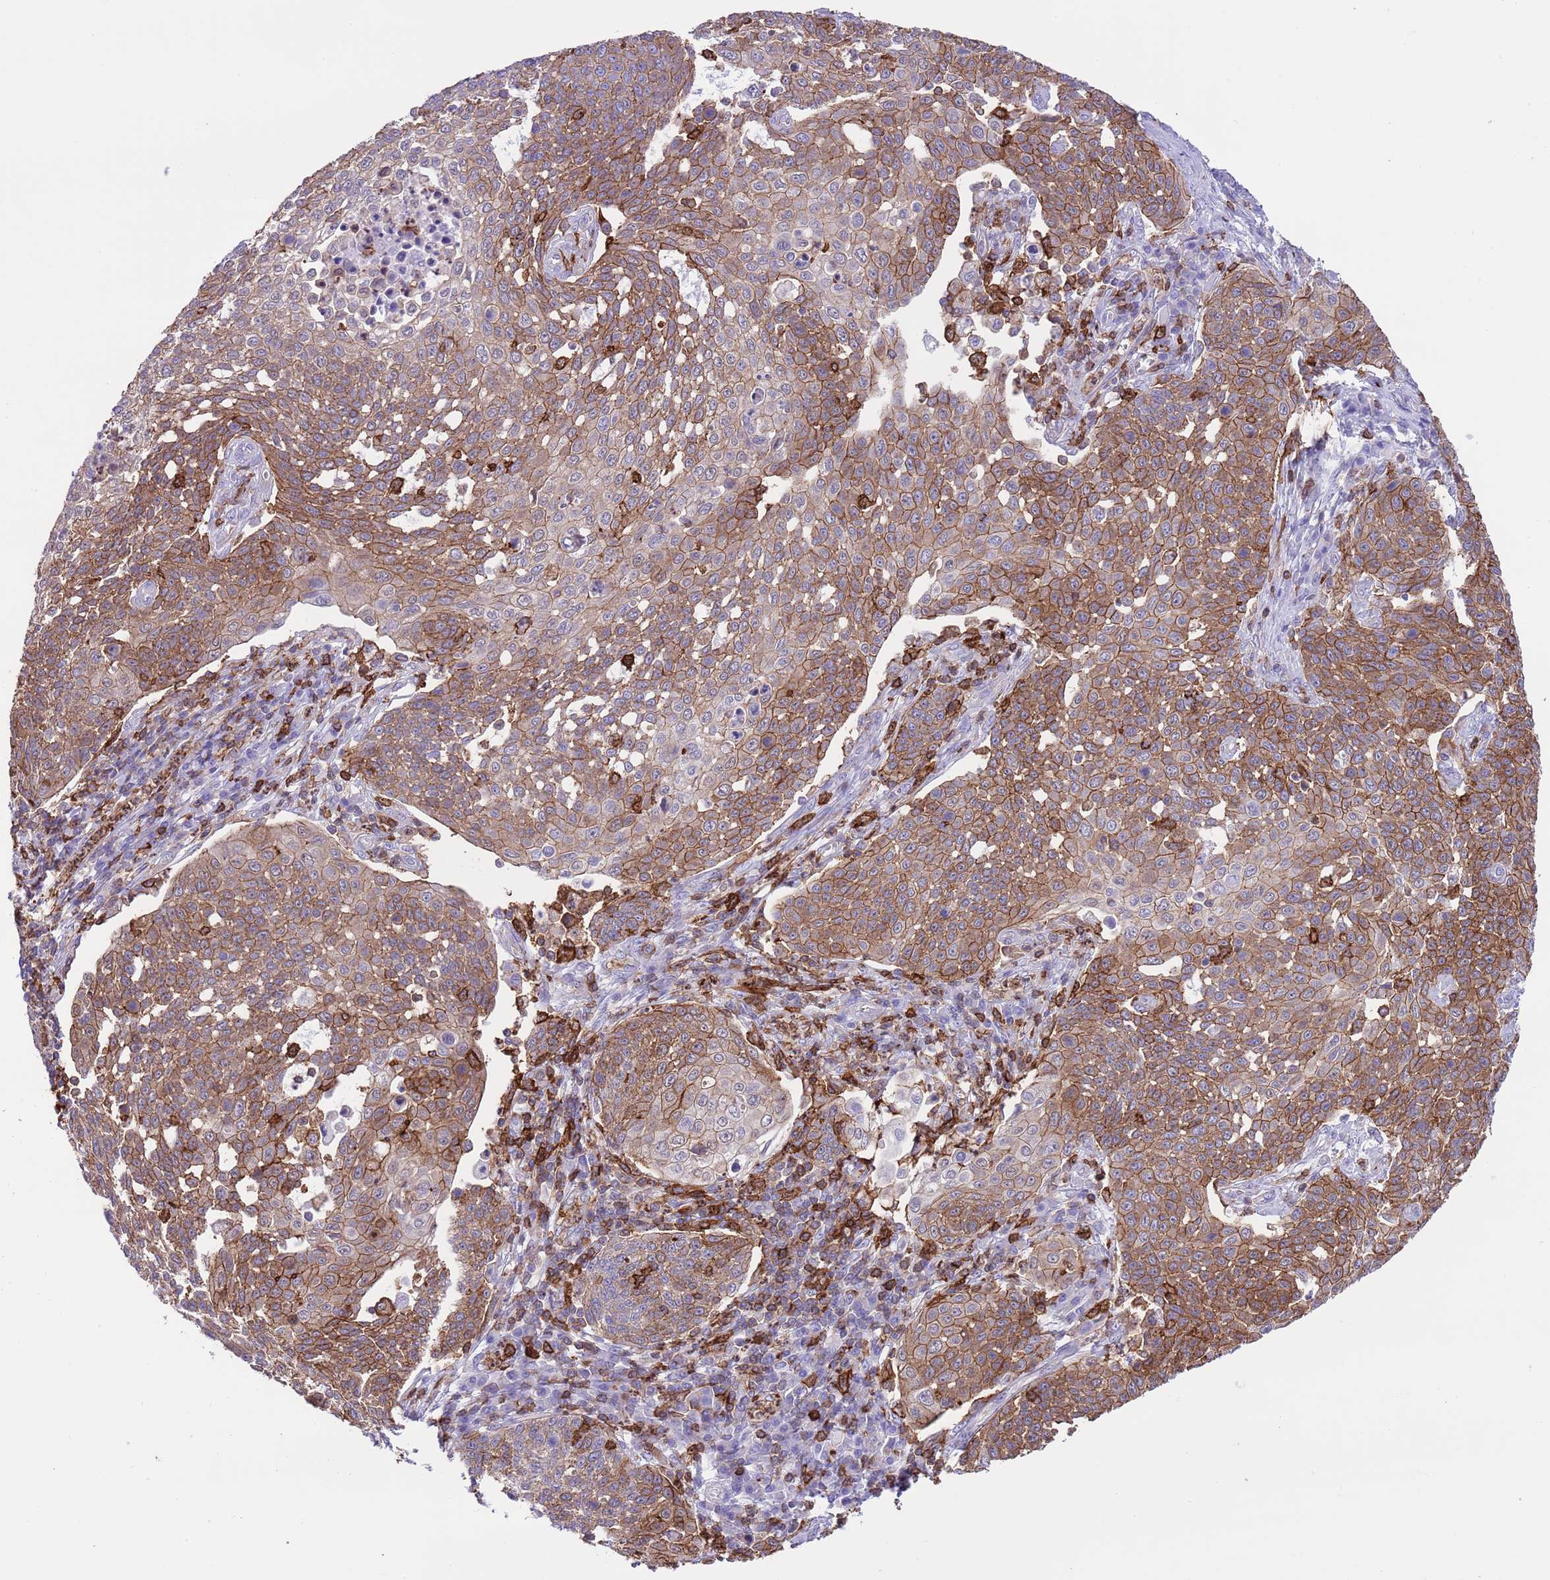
{"staining": {"intensity": "moderate", "quantity": ">75%", "location": "cytoplasmic/membranous"}, "tissue": "cervical cancer", "cell_type": "Tumor cells", "image_type": "cancer", "snomed": [{"axis": "morphology", "description": "Squamous cell carcinoma, NOS"}, {"axis": "topography", "description": "Cervix"}], "caption": "The micrograph displays a brown stain indicating the presence of a protein in the cytoplasmic/membranous of tumor cells in cervical squamous cell carcinoma.", "gene": "EFHD2", "patient": {"sex": "female", "age": 34}}